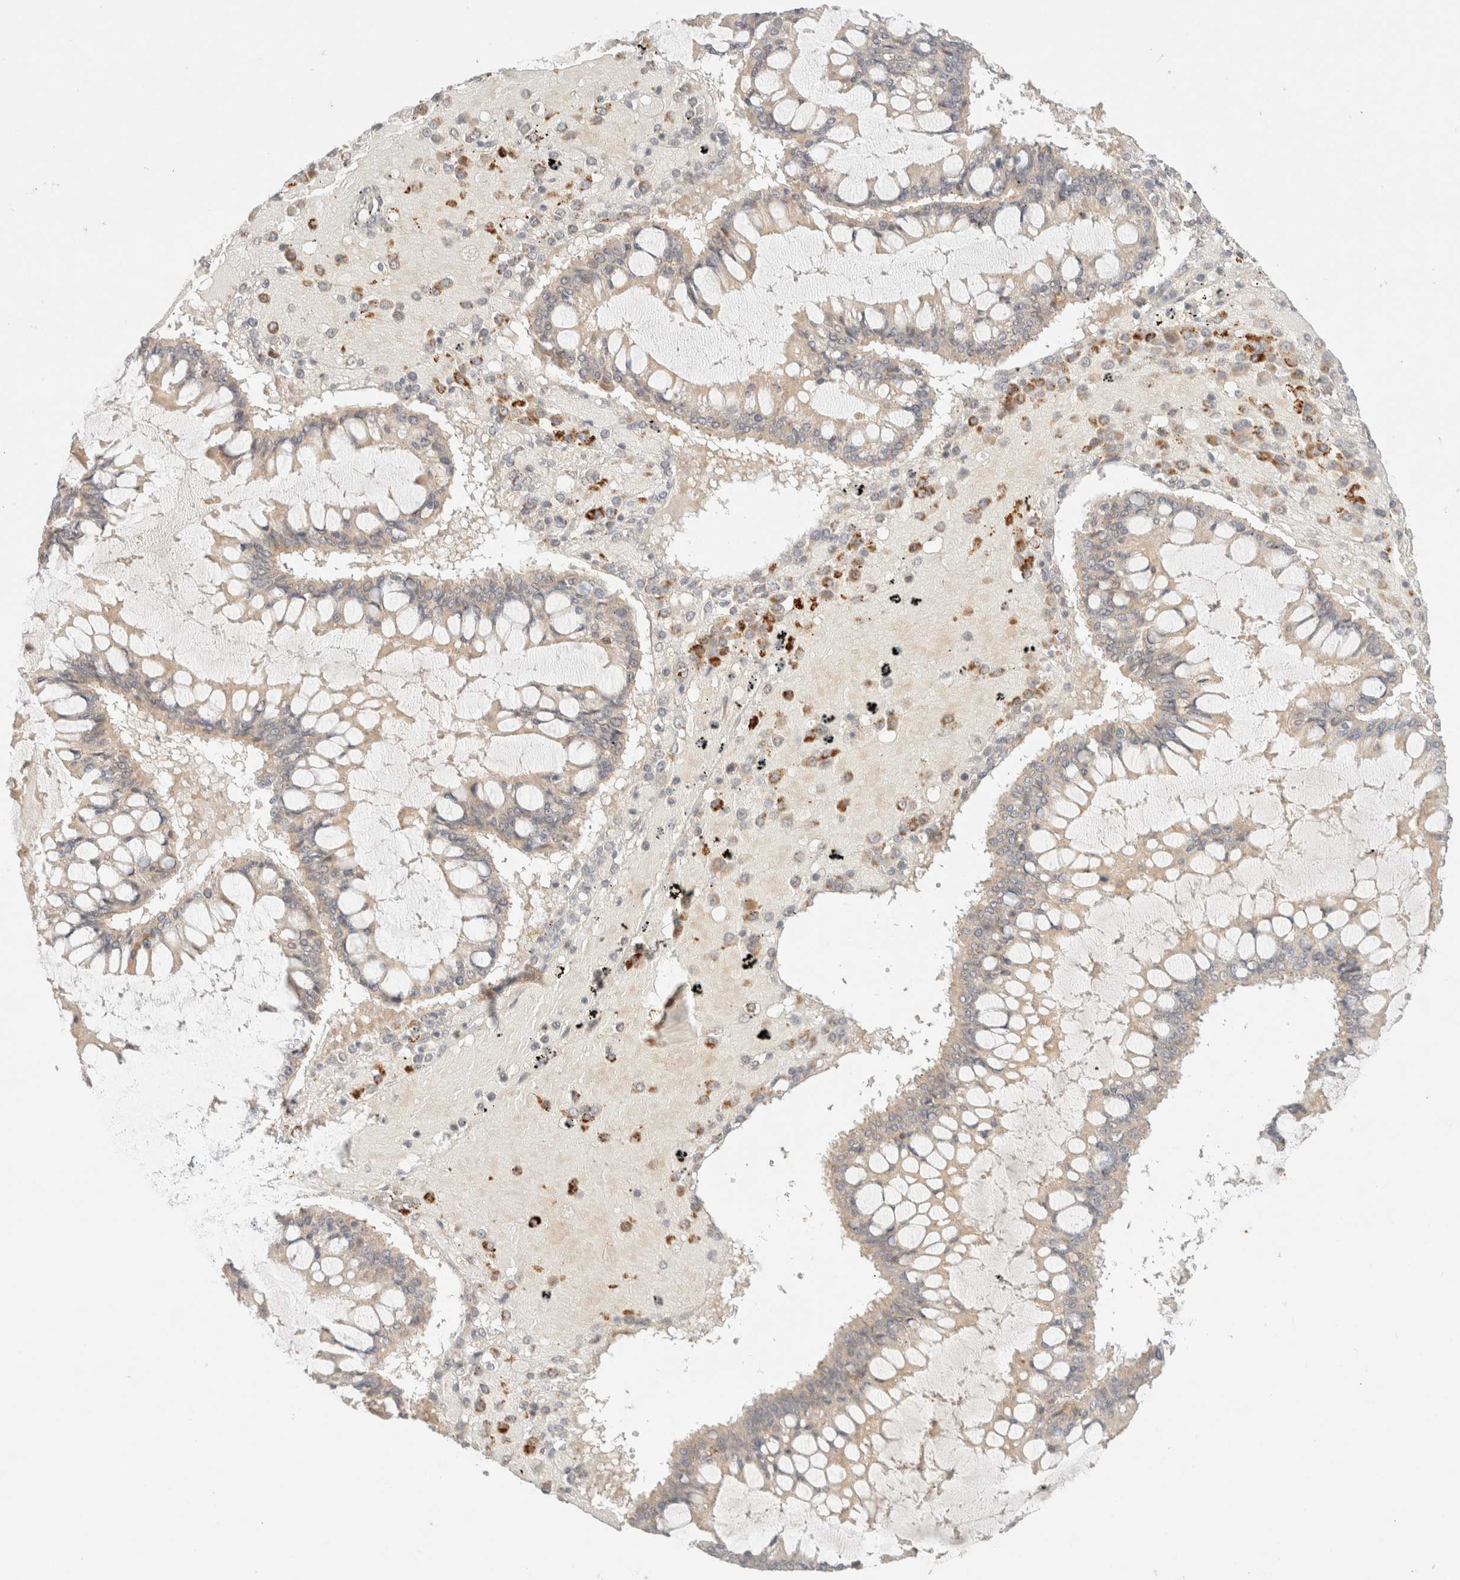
{"staining": {"intensity": "weak", "quantity": "25%-75%", "location": "cytoplasmic/membranous"}, "tissue": "ovarian cancer", "cell_type": "Tumor cells", "image_type": "cancer", "snomed": [{"axis": "morphology", "description": "Cystadenocarcinoma, mucinous, NOS"}, {"axis": "topography", "description": "Ovary"}], "caption": "Immunohistochemistry (DAB (3,3'-diaminobenzidine)) staining of human ovarian cancer (mucinous cystadenocarcinoma) exhibits weak cytoplasmic/membranous protein positivity in approximately 25%-75% of tumor cells. Using DAB (brown) and hematoxylin (blue) stains, captured at high magnification using brightfield microscopy.", "gene": "SARM1", "patient": {"sex": "female", "age": 73}}